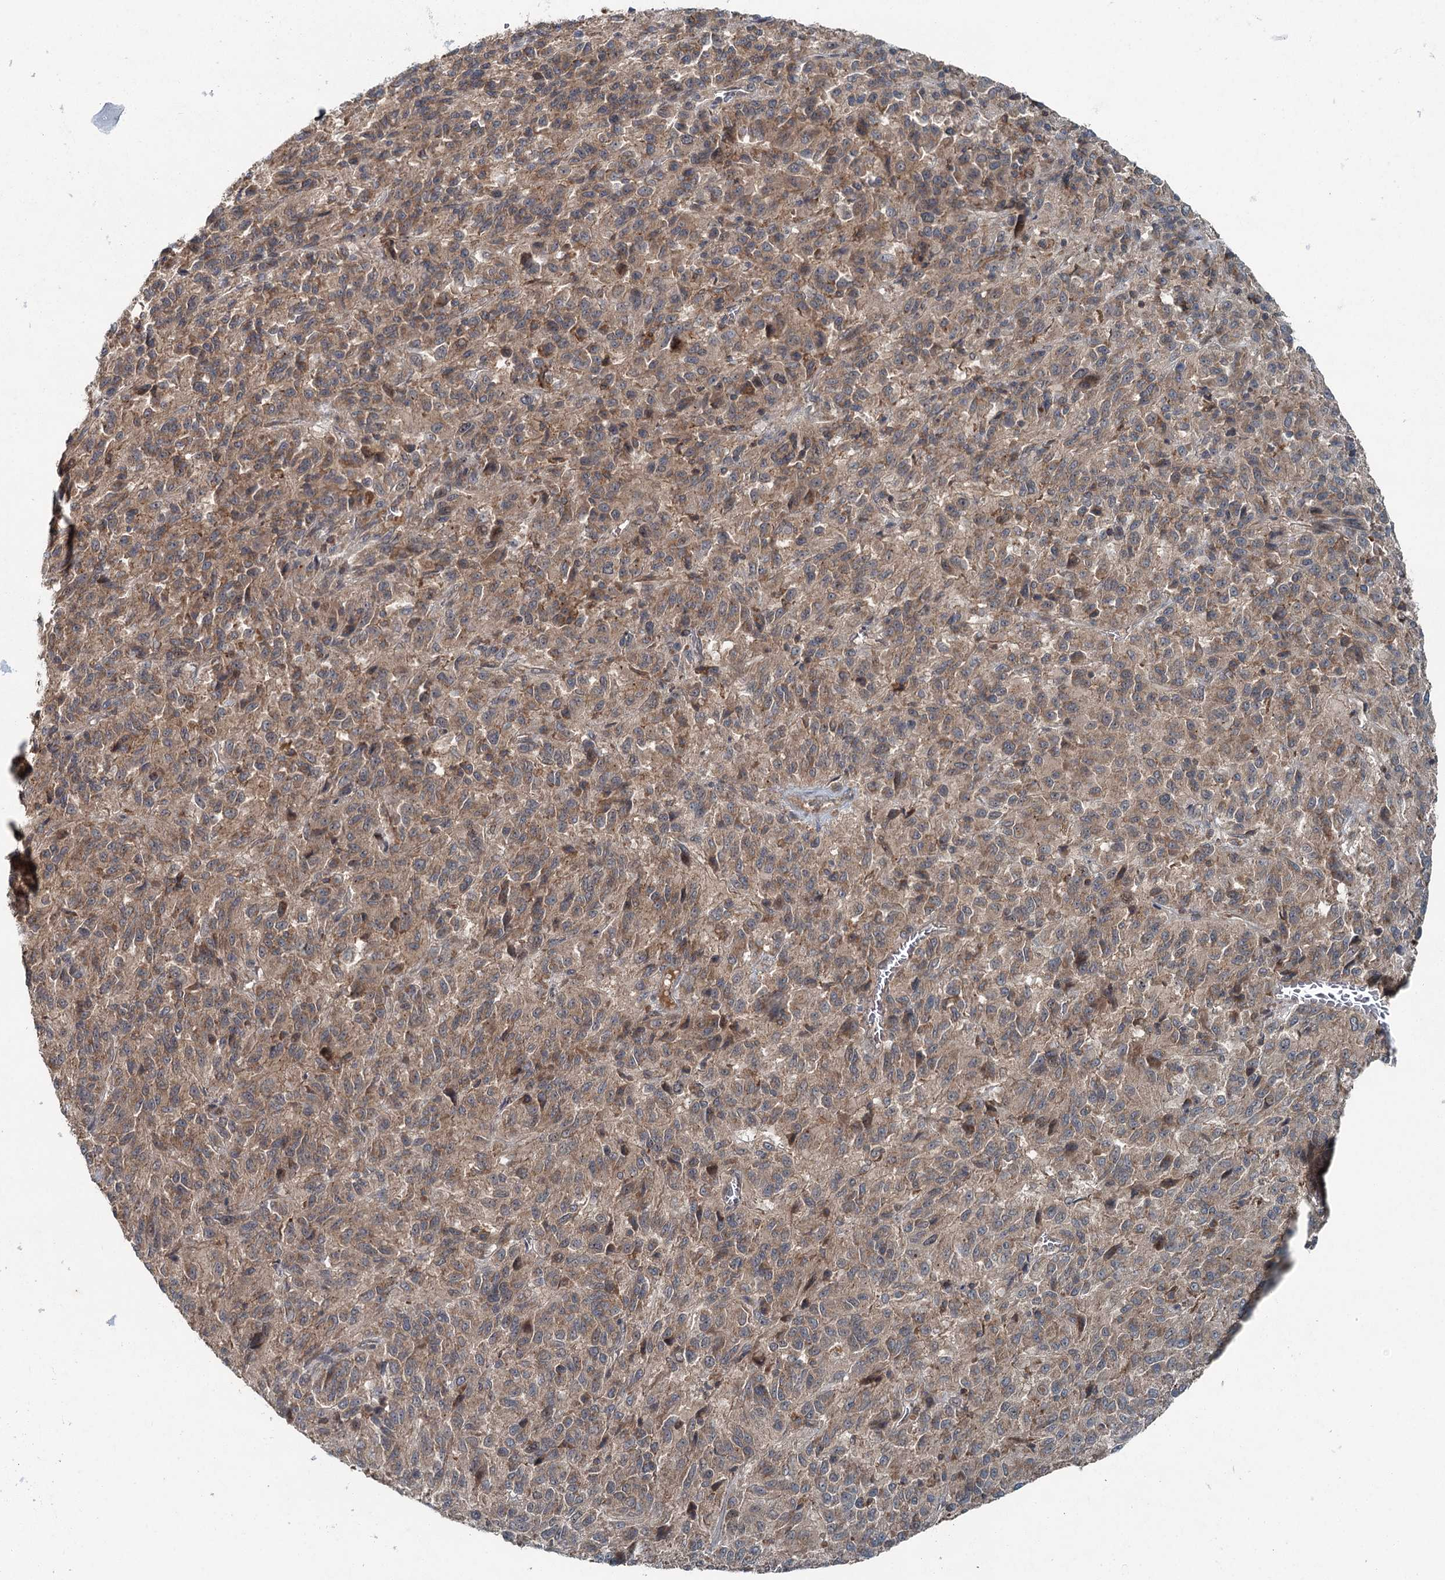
{"staining": {"intensity": "weak", "quantity": ">75%", "location": "cytoplasmic/membranous"}, "tissue": "melanoma", "cell_type": "Tumor cells", "image_type": "cancer", "snomed": [{"axis": "morphology", "description": "Malignant melanoma, Metastatic site"}, {"axis": "topography", "description": "Lung"}], "caption": "IHC (DAB (3,3'-diaminobenzidine)) staining of malignant melanoma (metastatic site) exhibits weak cytoplasmic/membranous protein positivity in approximately >75% of tumor cells.", "gene": "SKIC3", "patient": {"sex": "male", "age": 64}}